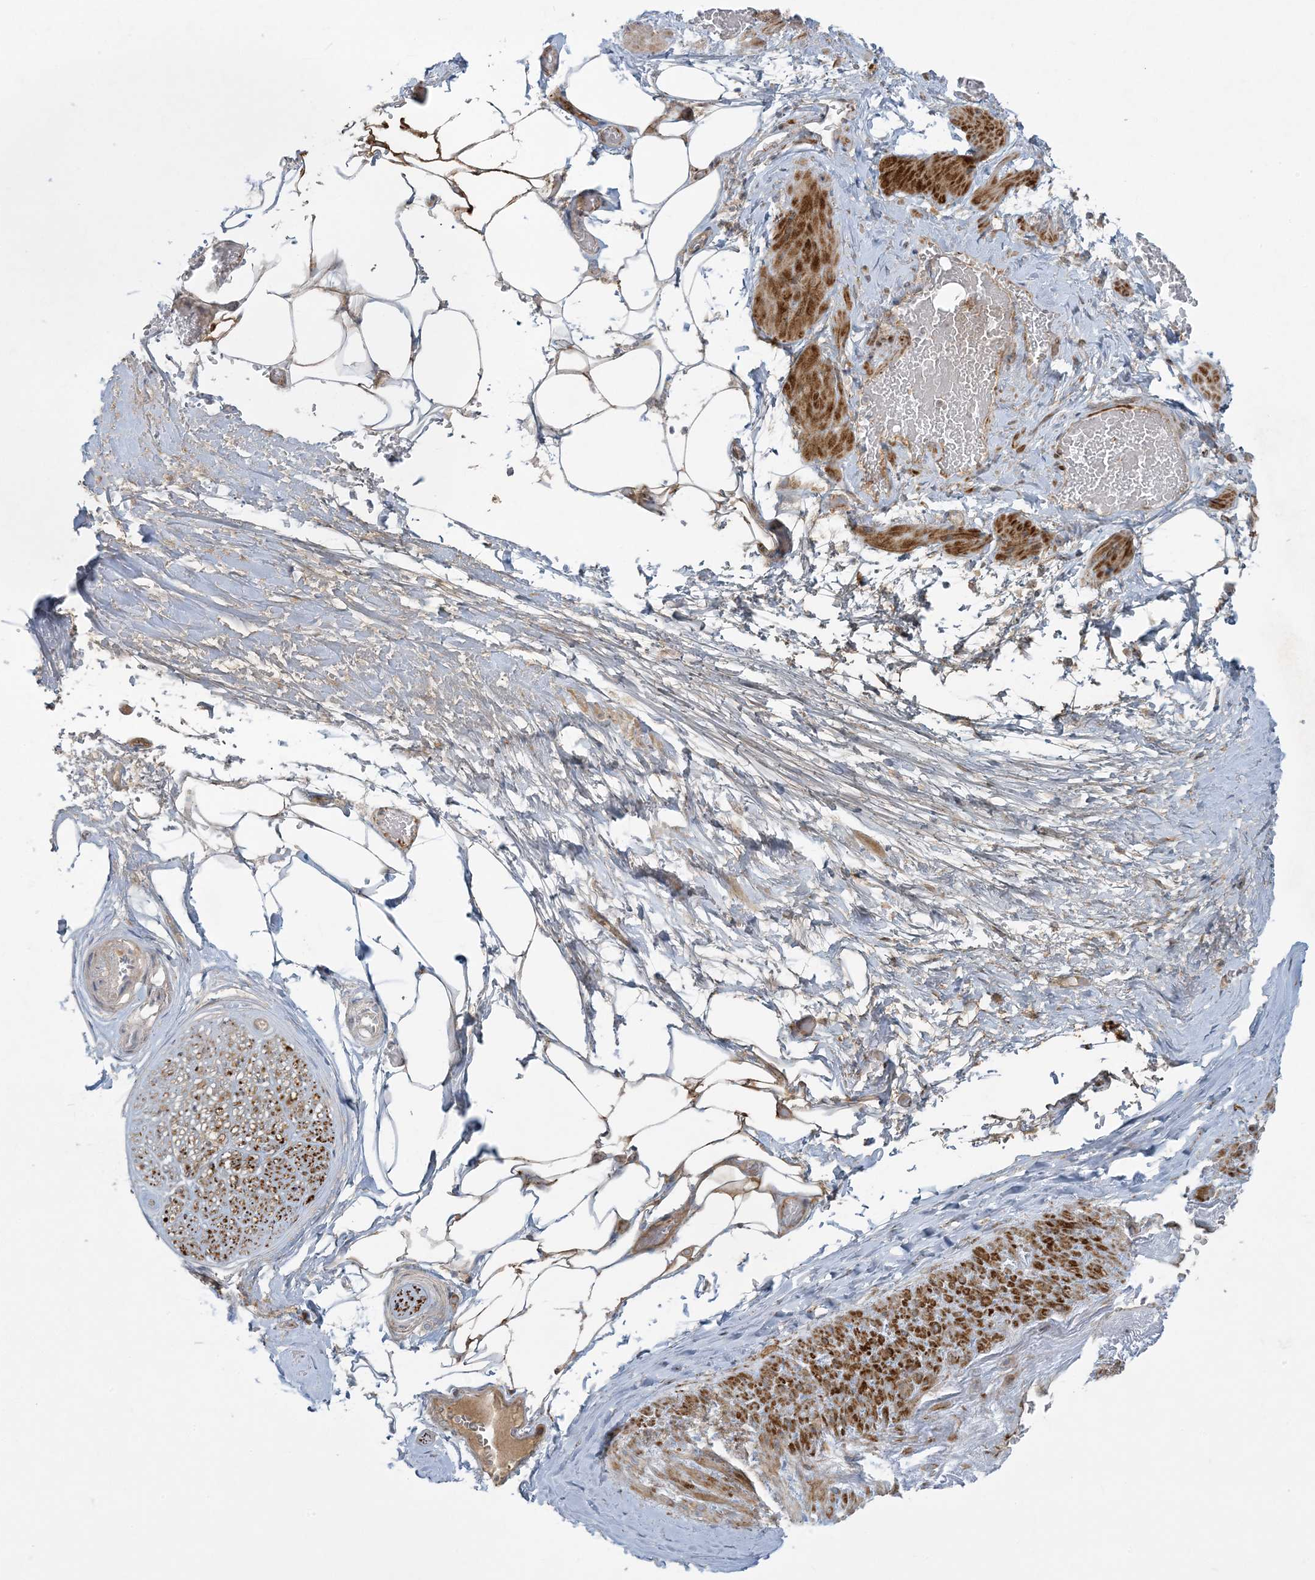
{"staining": {"intensity": "moderate", "quantity": ">75%", "location": "cytoplasmic/membranous"}, "tissue": "adipose tissue", "cell_type": "Adipocytes", "image_type": "normal", "snomed": [{"axis": "morphology", "description": "Normal tissue, NOS"}, {"axis": "morphology", "description": "Adenocarcinoma, Low grade"}, {"axis": "topography", "description": "Prostate"}, {"axis": "topography", "description": "Peripheral nerve tissue"}], "caption": "Adipocytes display moderate cytoplasmic/membranous expression in about >75% of cells in benign adipose tissue. (DAB = brown stain, brightfield microscopy at high magnification).", "gene": "PIK3R4", "patient": {"sex": "male", "age": 63}}